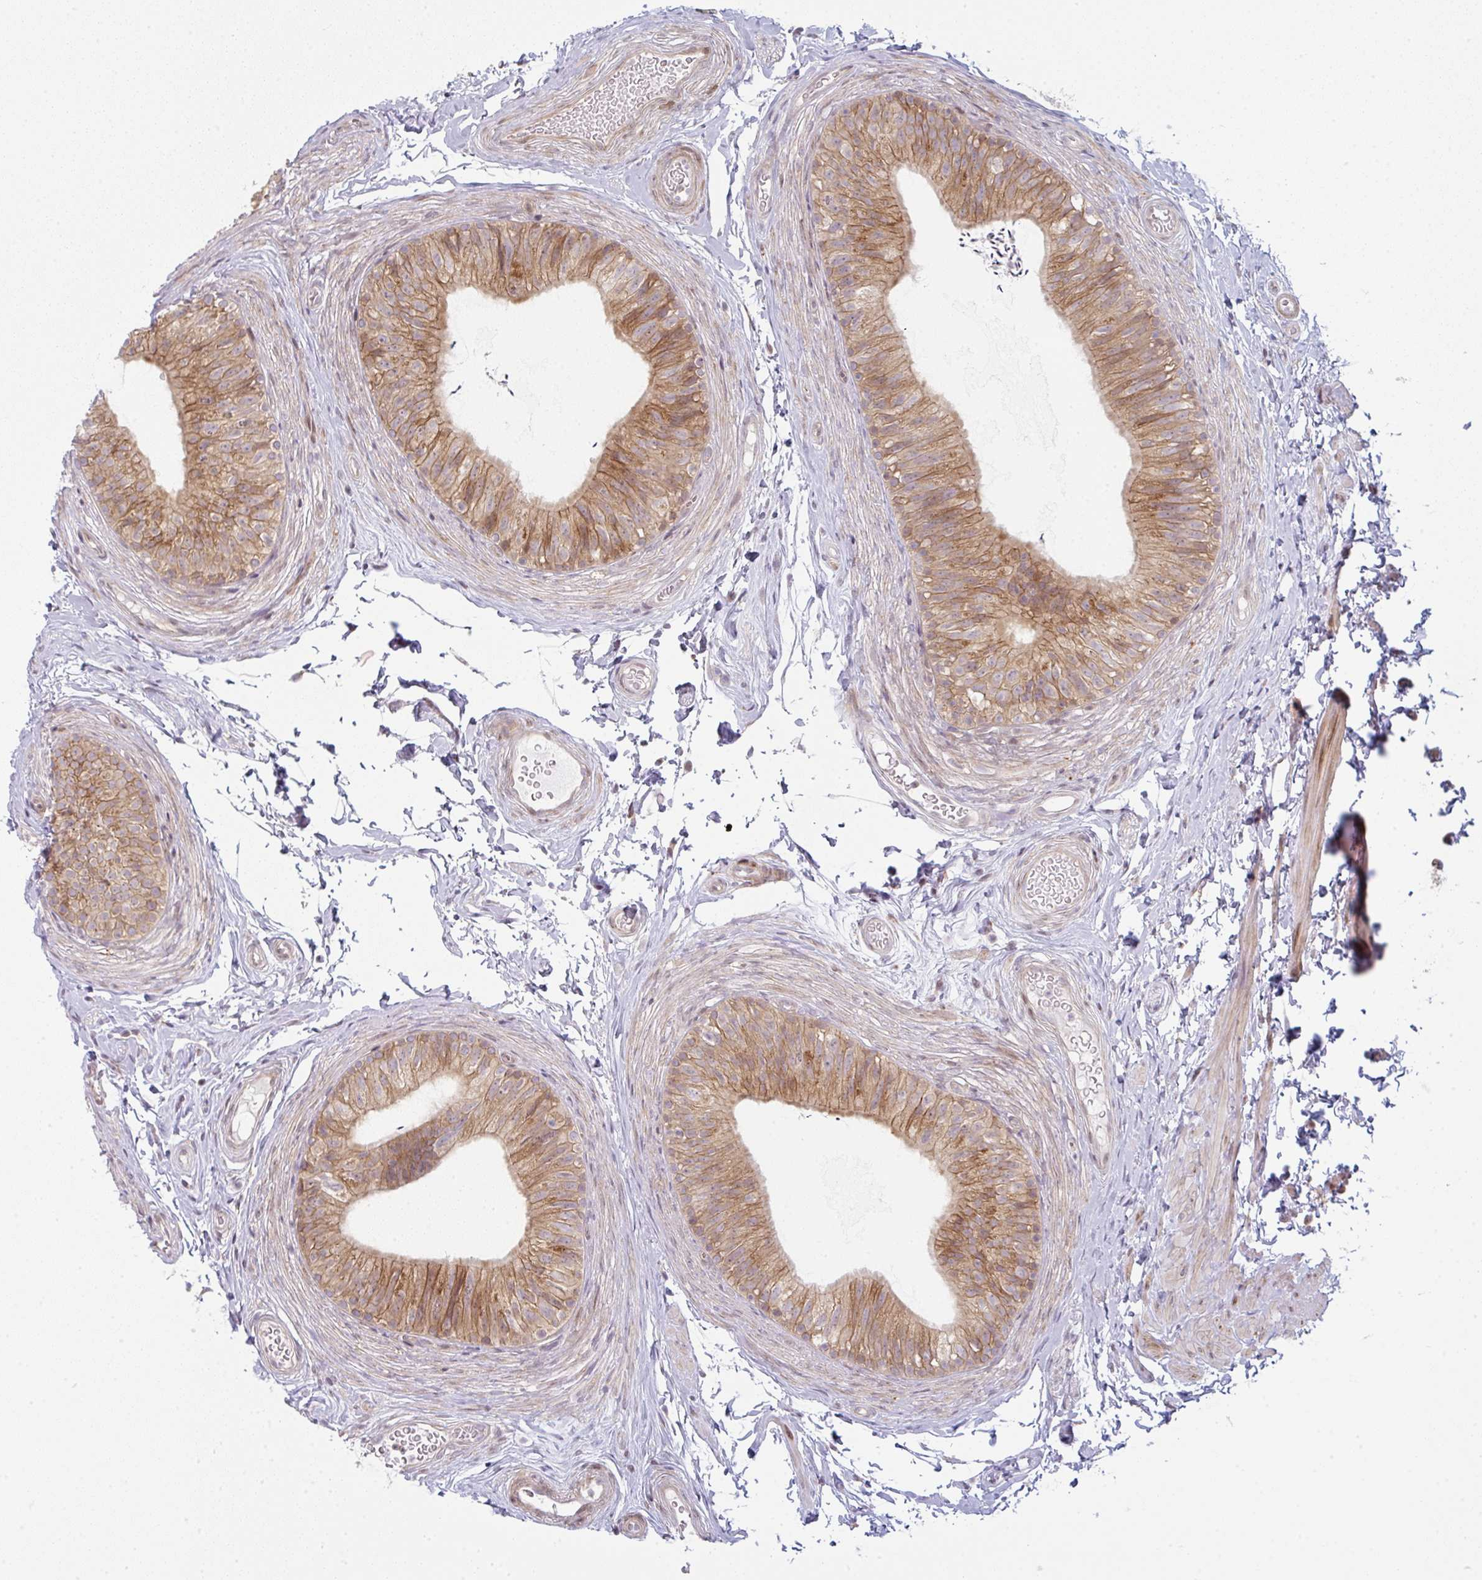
{"staining": {"intensity": "moderate", "quantity": ">75%", "location": "cytoplasmic/membranous"}, "tissue": "epididymis", "cell_type": "Glandular cells", "image_type": "normal", "snomed": [{"axis": "morphology", "description": "Normal tissue, NOS"}, {"axis": "topography", "description": "Epididymis, spermatic cord, NOS"}, {"axis": "topography", "description": "Epididymis"}, {"axis": "topography", "description": "Peripheral nerve tissue"}], "caption": "Immunohistochemical staining of unremarkable epididymis demonstrates medium levels of moderate cytoplasmic/membranous positivity in about >75% of glandular cells. Immunohistochemistry stains the protein in brown and the nuclei are stained blue.", "gene": "TMEM237", "patient": {"sex": "male", "age": 29}}